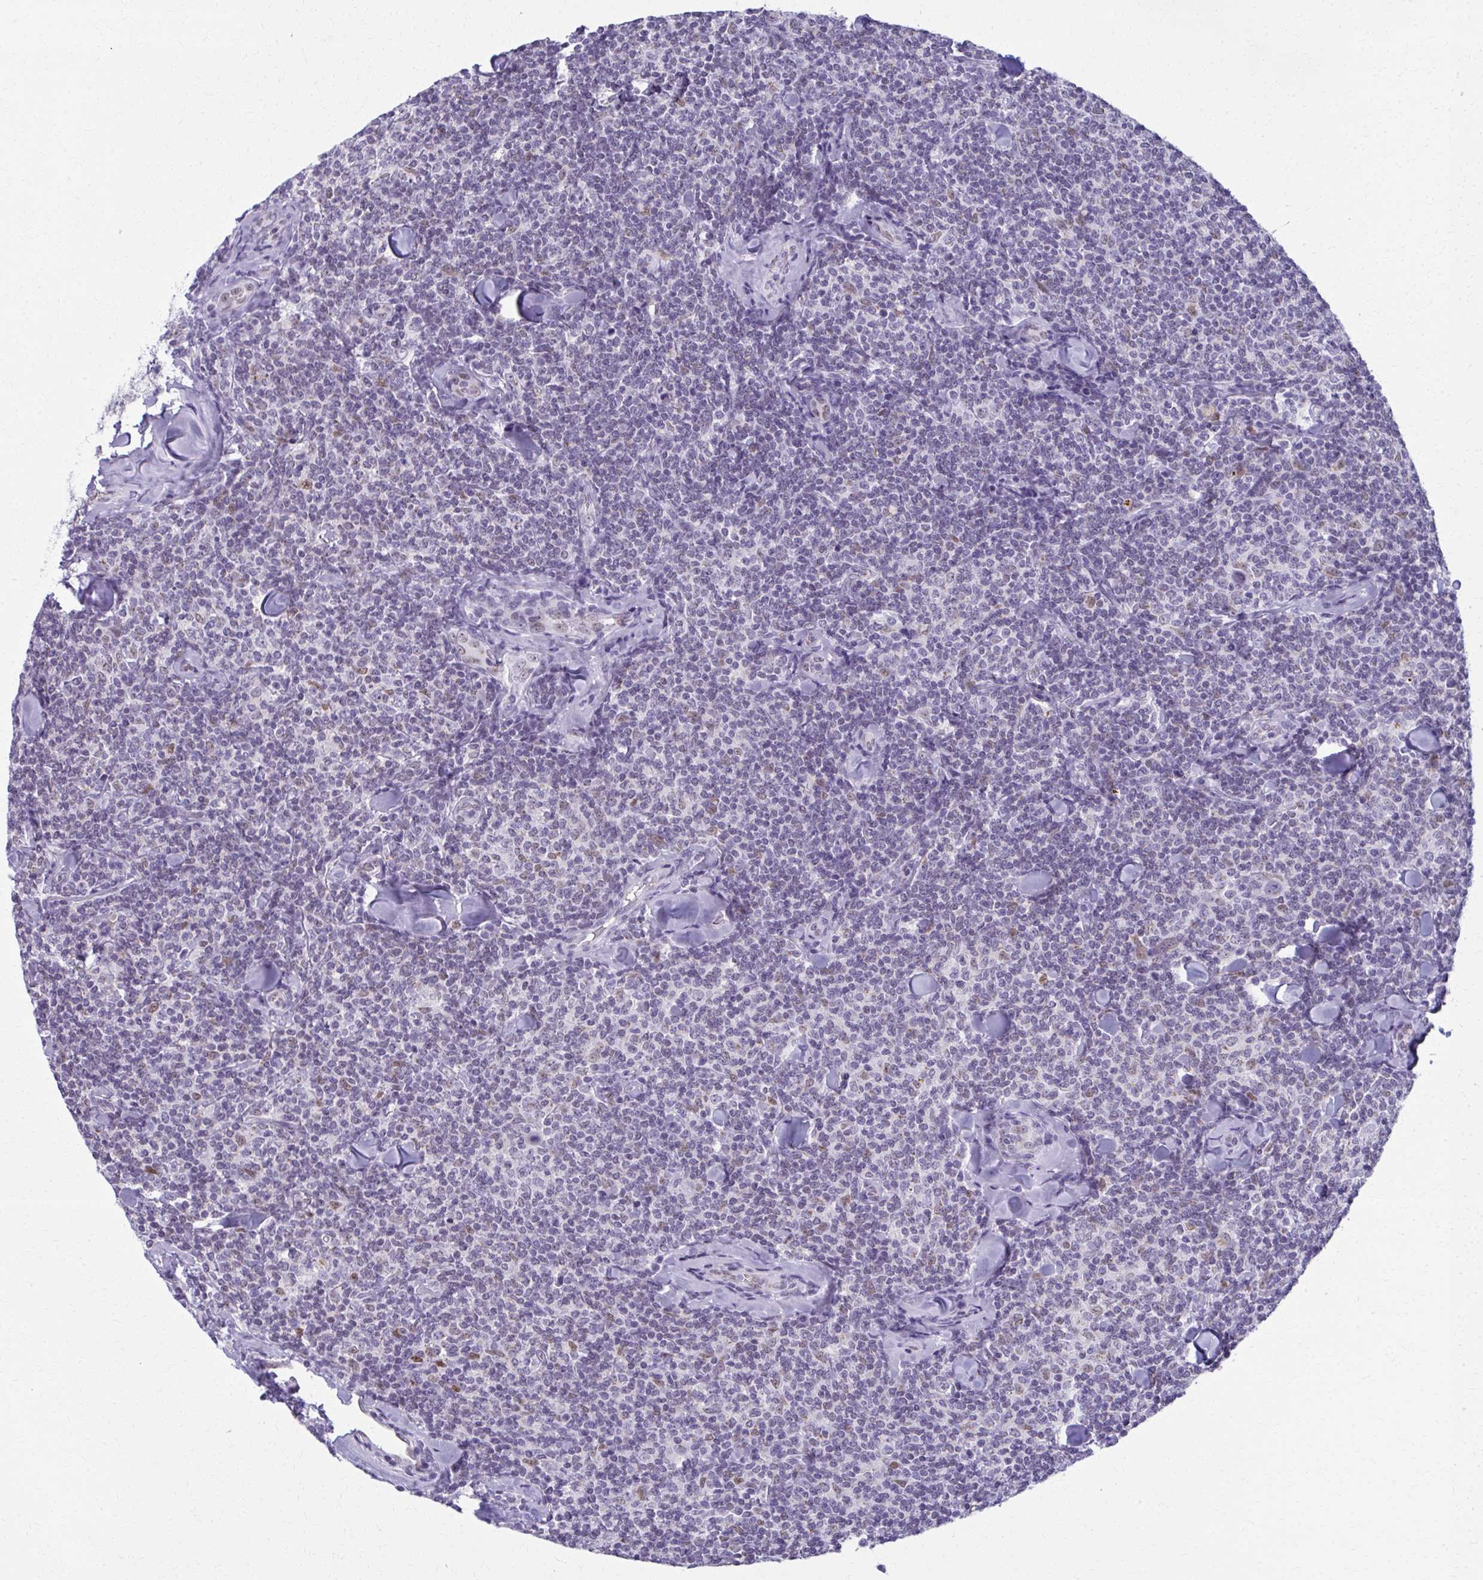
{"staining": {"intensity": "weak", "quantity": "<25%", "location": "nuclear"}, "tissue": "lymphoma", "cell_type": "Tumor cells", "image_type": "cancer", "snomed": [{"axis": "morphology", "description": "Malignant lymphoma, non-Hodgkin's type, Low grade"}, {"axis": "topography", "description": "Lymph node"}], "caption": "This is an IHC histopathology image of human lymphoma. There is no positivity in tumor cells.", "gene": "SCLY", "patient": {"sex": "female", "age": 56}}